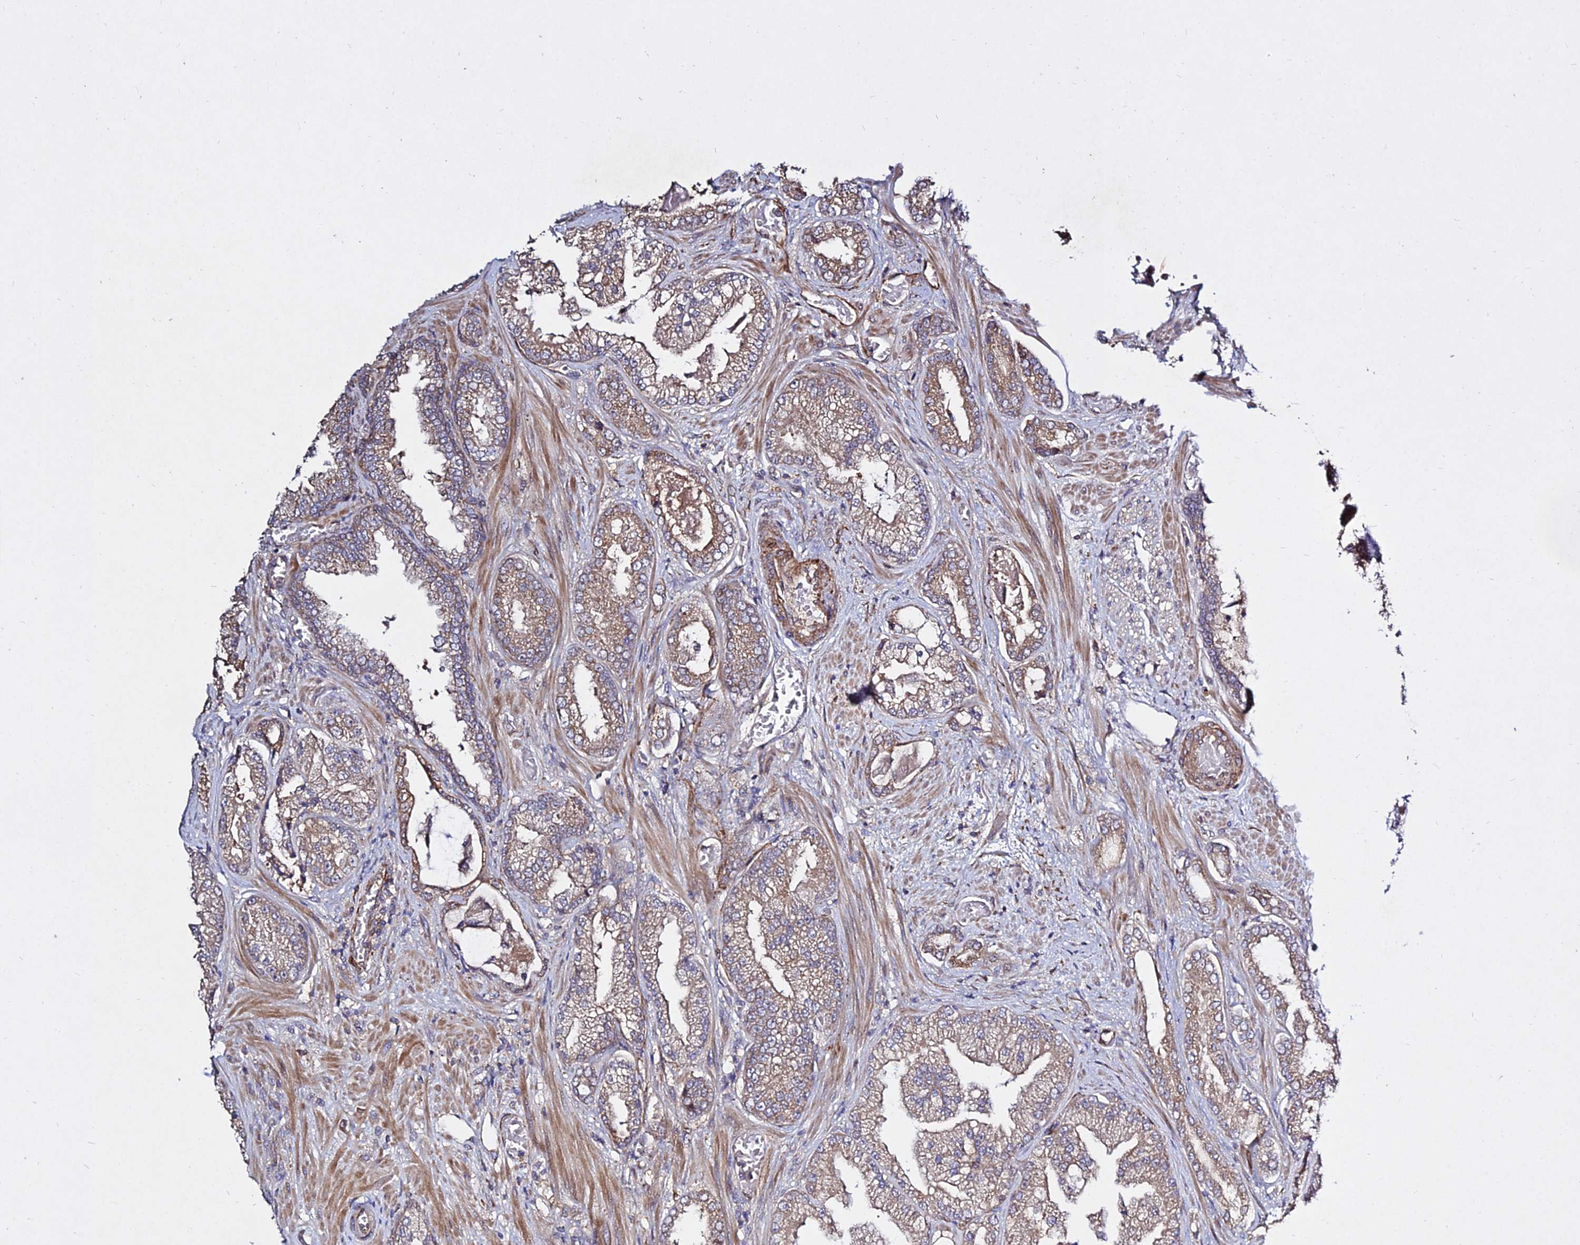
{"staining": {"intensity": "moderate", "quantity": "25%-75%", "location": "cytoplasmic/membranous"}, "tissue": "prostate cancer", "cell_type": "Tumor cells", "image_type": "cancer", "snomed": [{"axis": "morphology", "description": "Adenocarcinoma, Low grade"}, {"axis": "topography", "description": "Prostate"}], "caption": "Prostate cancer stained with a protein marker displays moderate staining in tumor cells.", "gene": "GRTP1", "patient": {"sex": "male", "age": 57}}